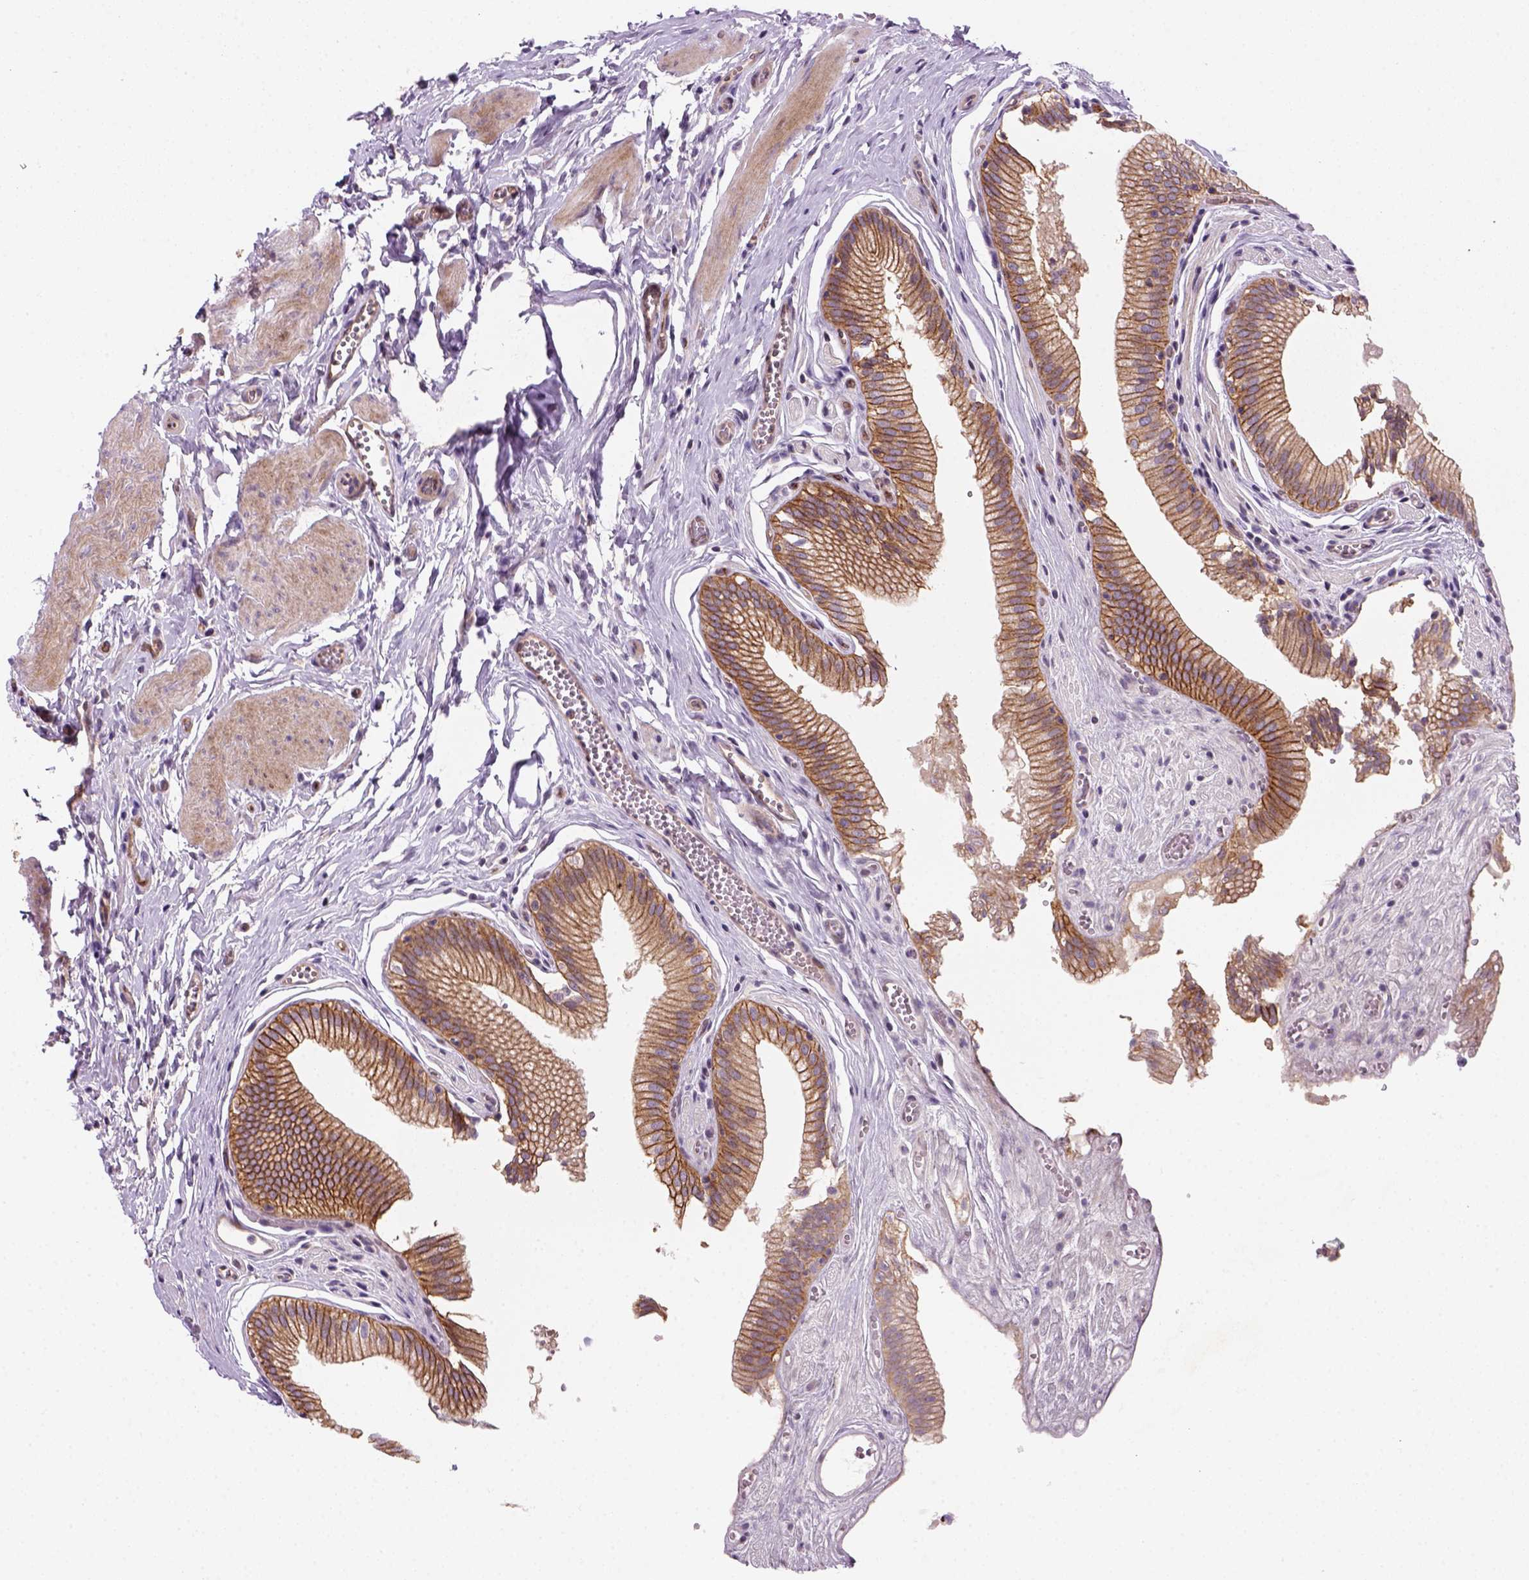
{"staining": {"intensity": "strong", "quantity": "<25%", "location": "cytoplasmic/membranous"}, "tissue": "gallbladder", "cell_type": "Glandular cells", "image_type": "normal", "snomed": [{"axis": "morphology", "description": "Normal tissue, NOS"}, {"axis": "topography", "description": "Gallbladder"}, {"axis": "topography", "description": "Peripheral nerve tissue"}], "caption": "Immunohistochemistry photomicrograph of unremarkable gallbladder: gallbladder stained using immunohistochemistry (IHC) shows medium levels of strong protein expression localized specifically in the cytoplasmic/membranous of glandular cells, appearing as a cytoplasmic/membranous brown color.", "gene": "VSTM5", "patient": {"sex": "male", "age": 17}}